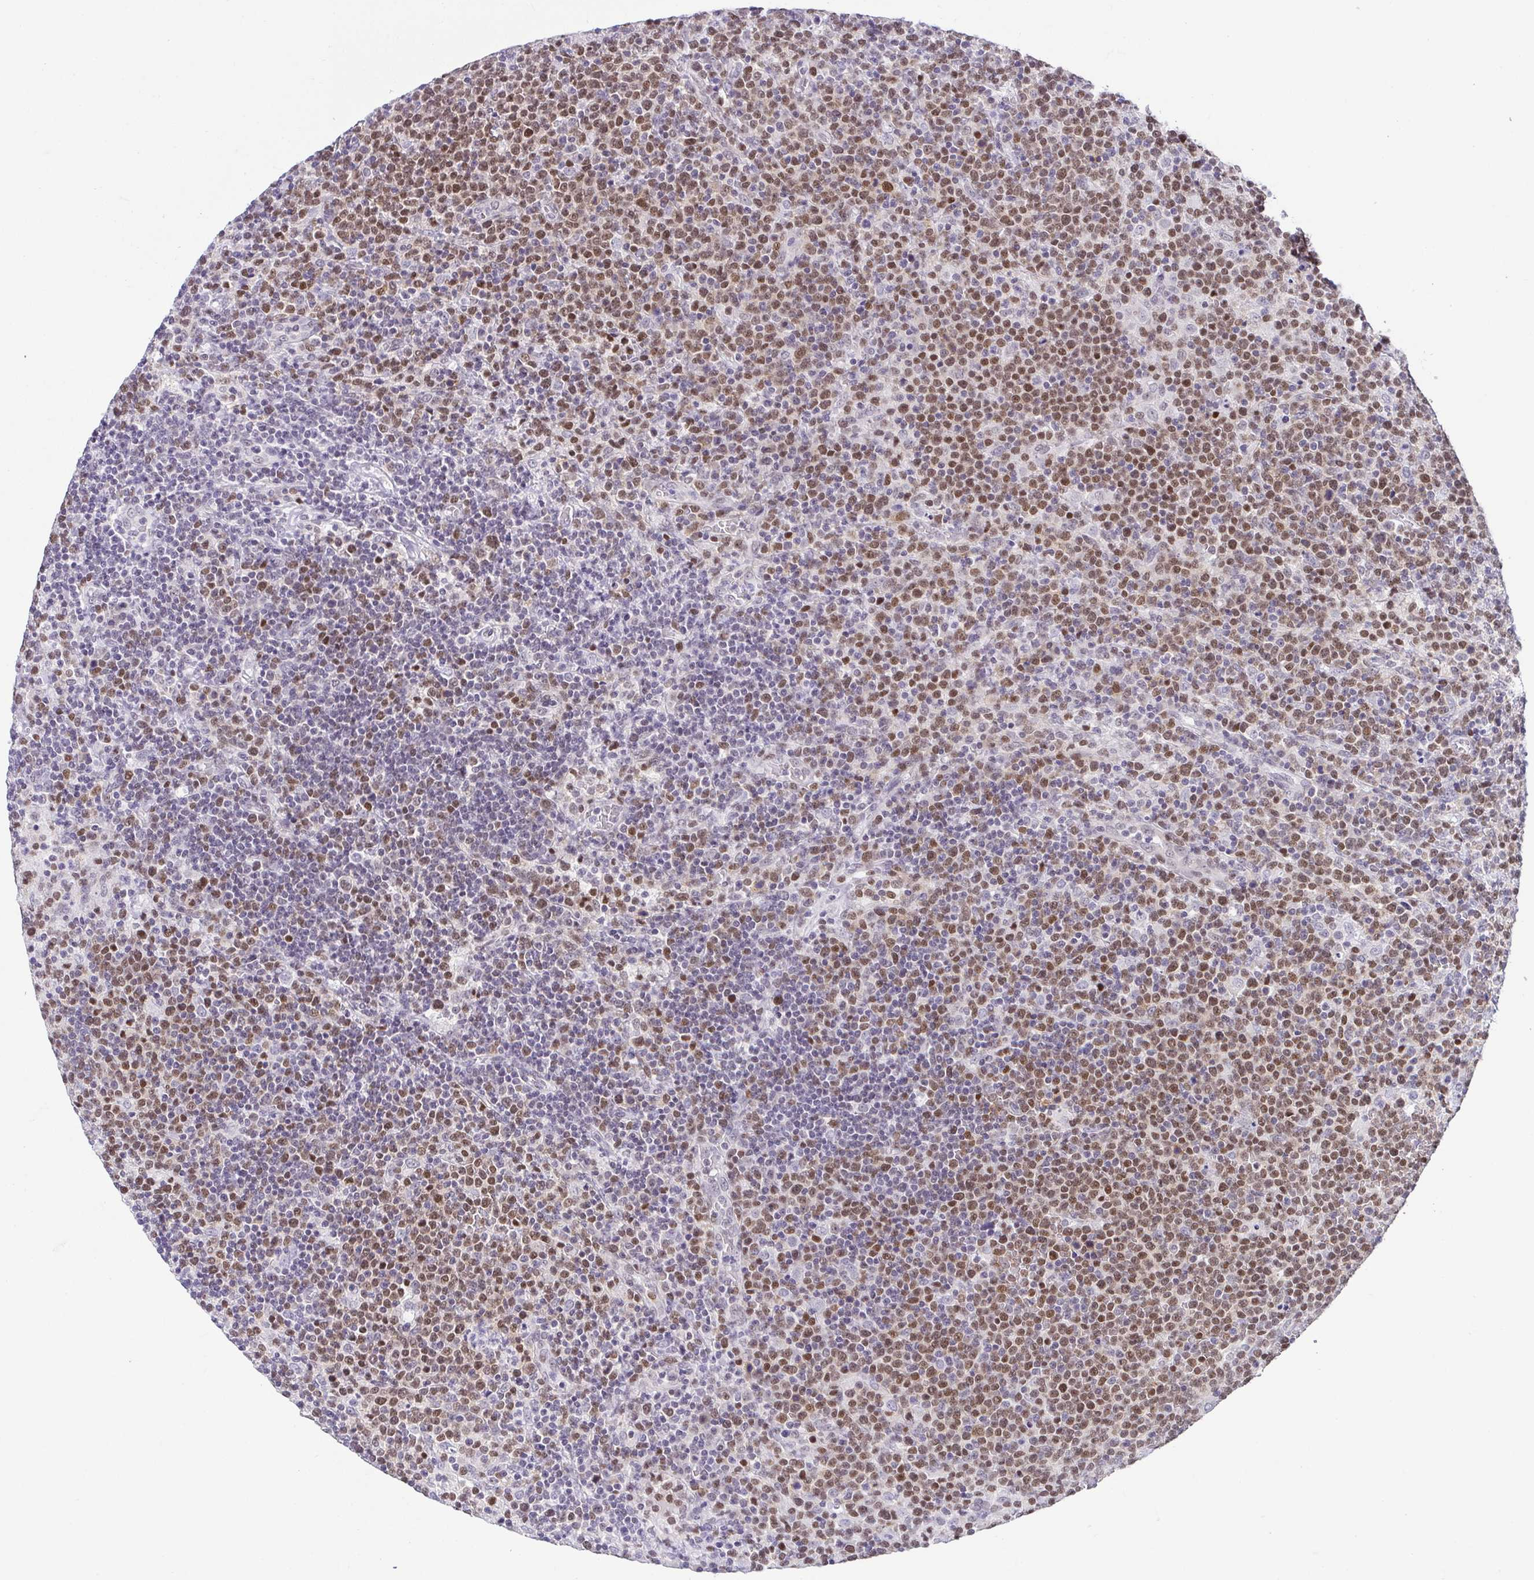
{"staining": {"intensity": "moderate", "quantity": "25%-75%", "location": "nuclear"}, "tissue": "lymphoma", "cell_type": "Tumor cells", "image_type": "cancer", "snomed": [{"axis": "morphology", "description": "Malignant lymphoma, non-Hodgkin's type, High grade"}, {"axis": "topography", "description": "Lymph node"}], "caption": "Immunohistochemistry histopathology image of neoplastic tissue: high-grade malignant lymphoma, non-Hodgkin's type stained using immunohistochemistry exhibits medium levels of moderate protein expression localized specifically in the nuclear of tumor cells, appearing as a nuclear brown color.", "gene": "RBM3", "patient": {"sex": "male", "age": 61}}